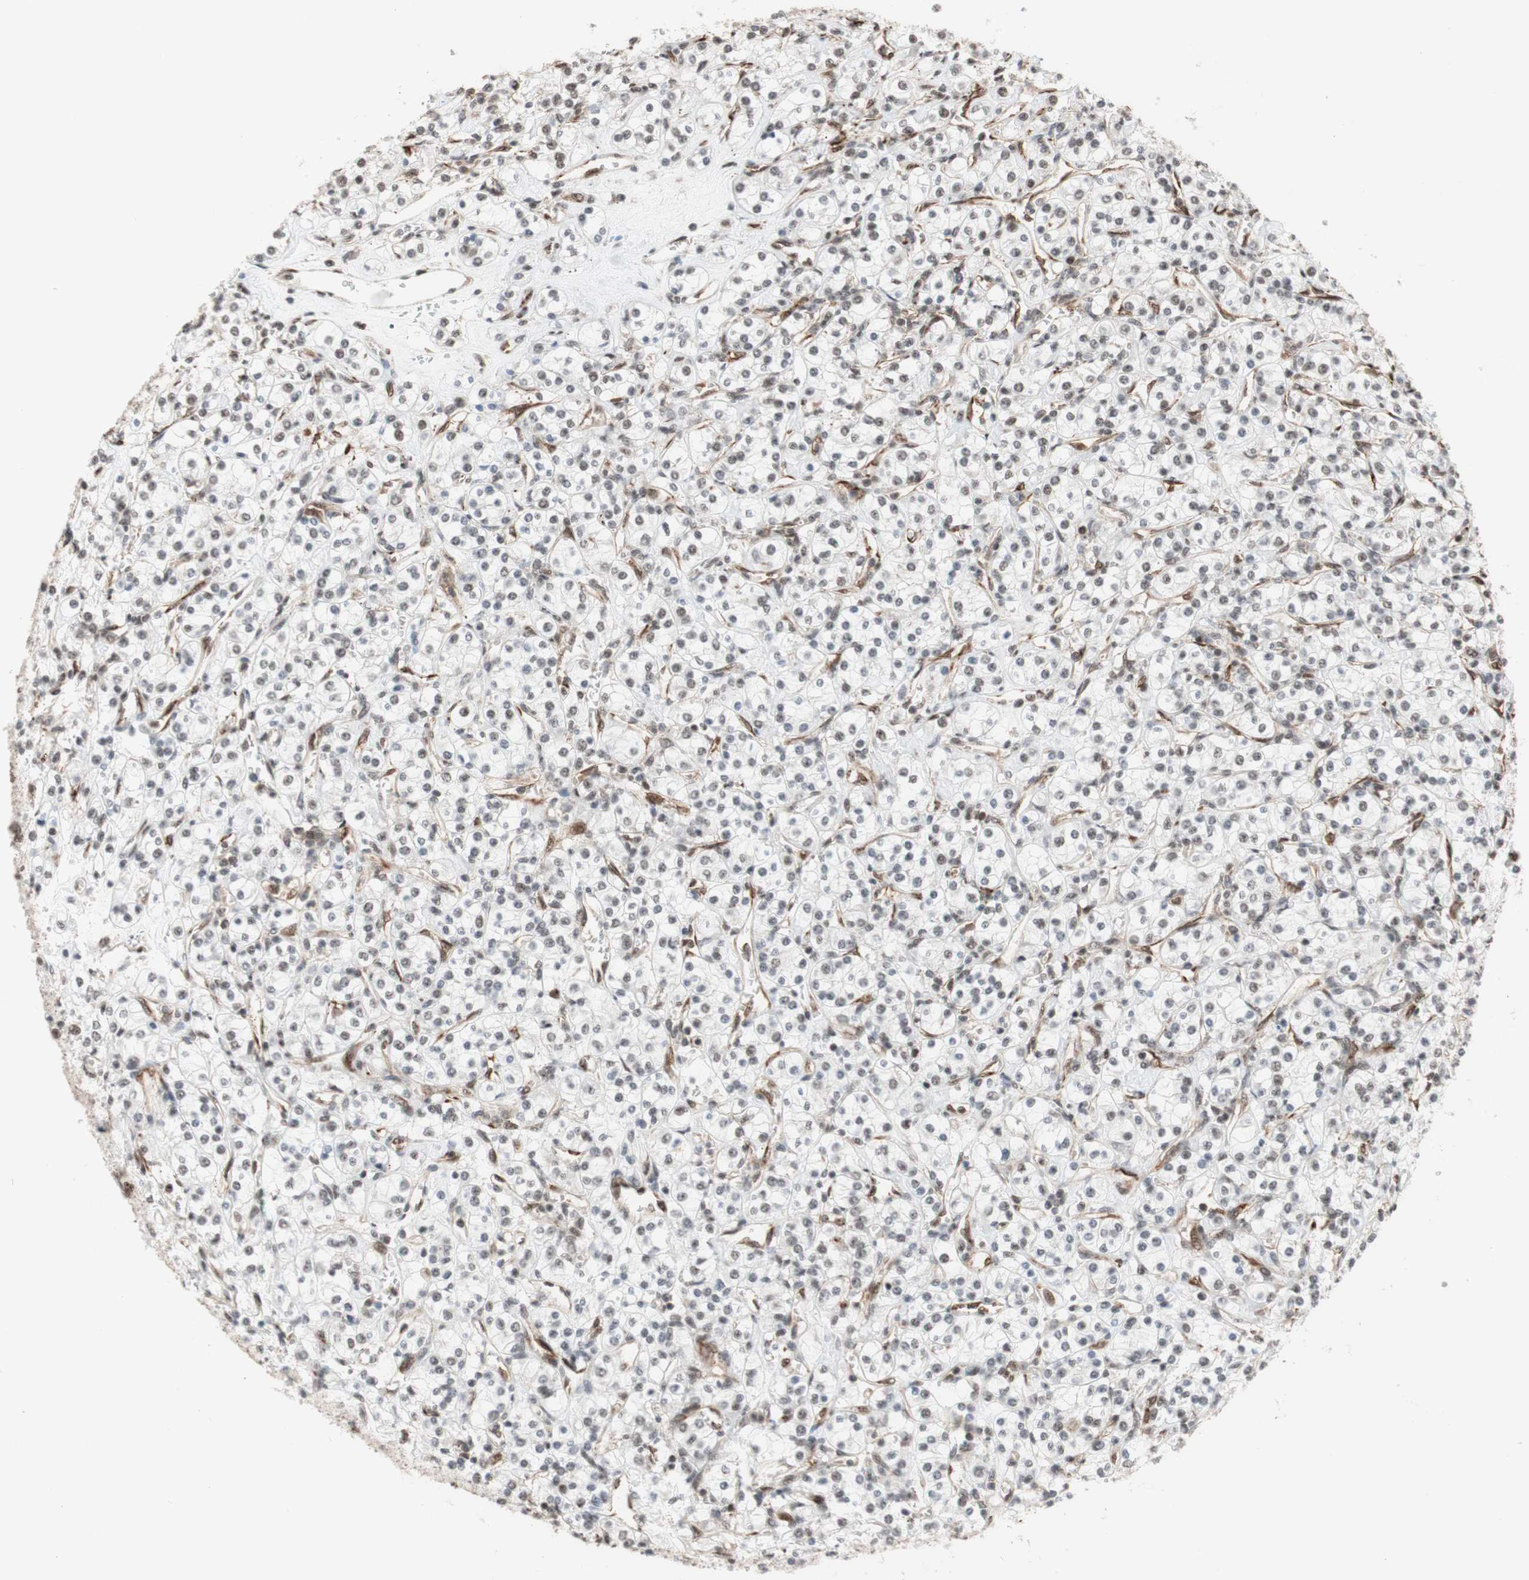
{"staining": {"intensity": "negative", "quantity": "none", "location": "none"}, "tissue": "renal cancer", "cell_type": "Tumor cells", "image_type": "cancer", "snomed": [{"axis": "morphology", "description": "Adenocarcinoma, NOS"}, {"axis": "topography", "description": "Kidney"}], "caption": "Protein analysis of renal cancer displays no significant expression in tumor cells. The staining was performed using DAB (3,3'-diaminobenzidine) to visualize the protein expression in brown, while the nuclei were stained in blue with hematoxylin (Magnification: 20x).", "gene": "SAP18", "patient": {"sex": "male", "age": 77}}